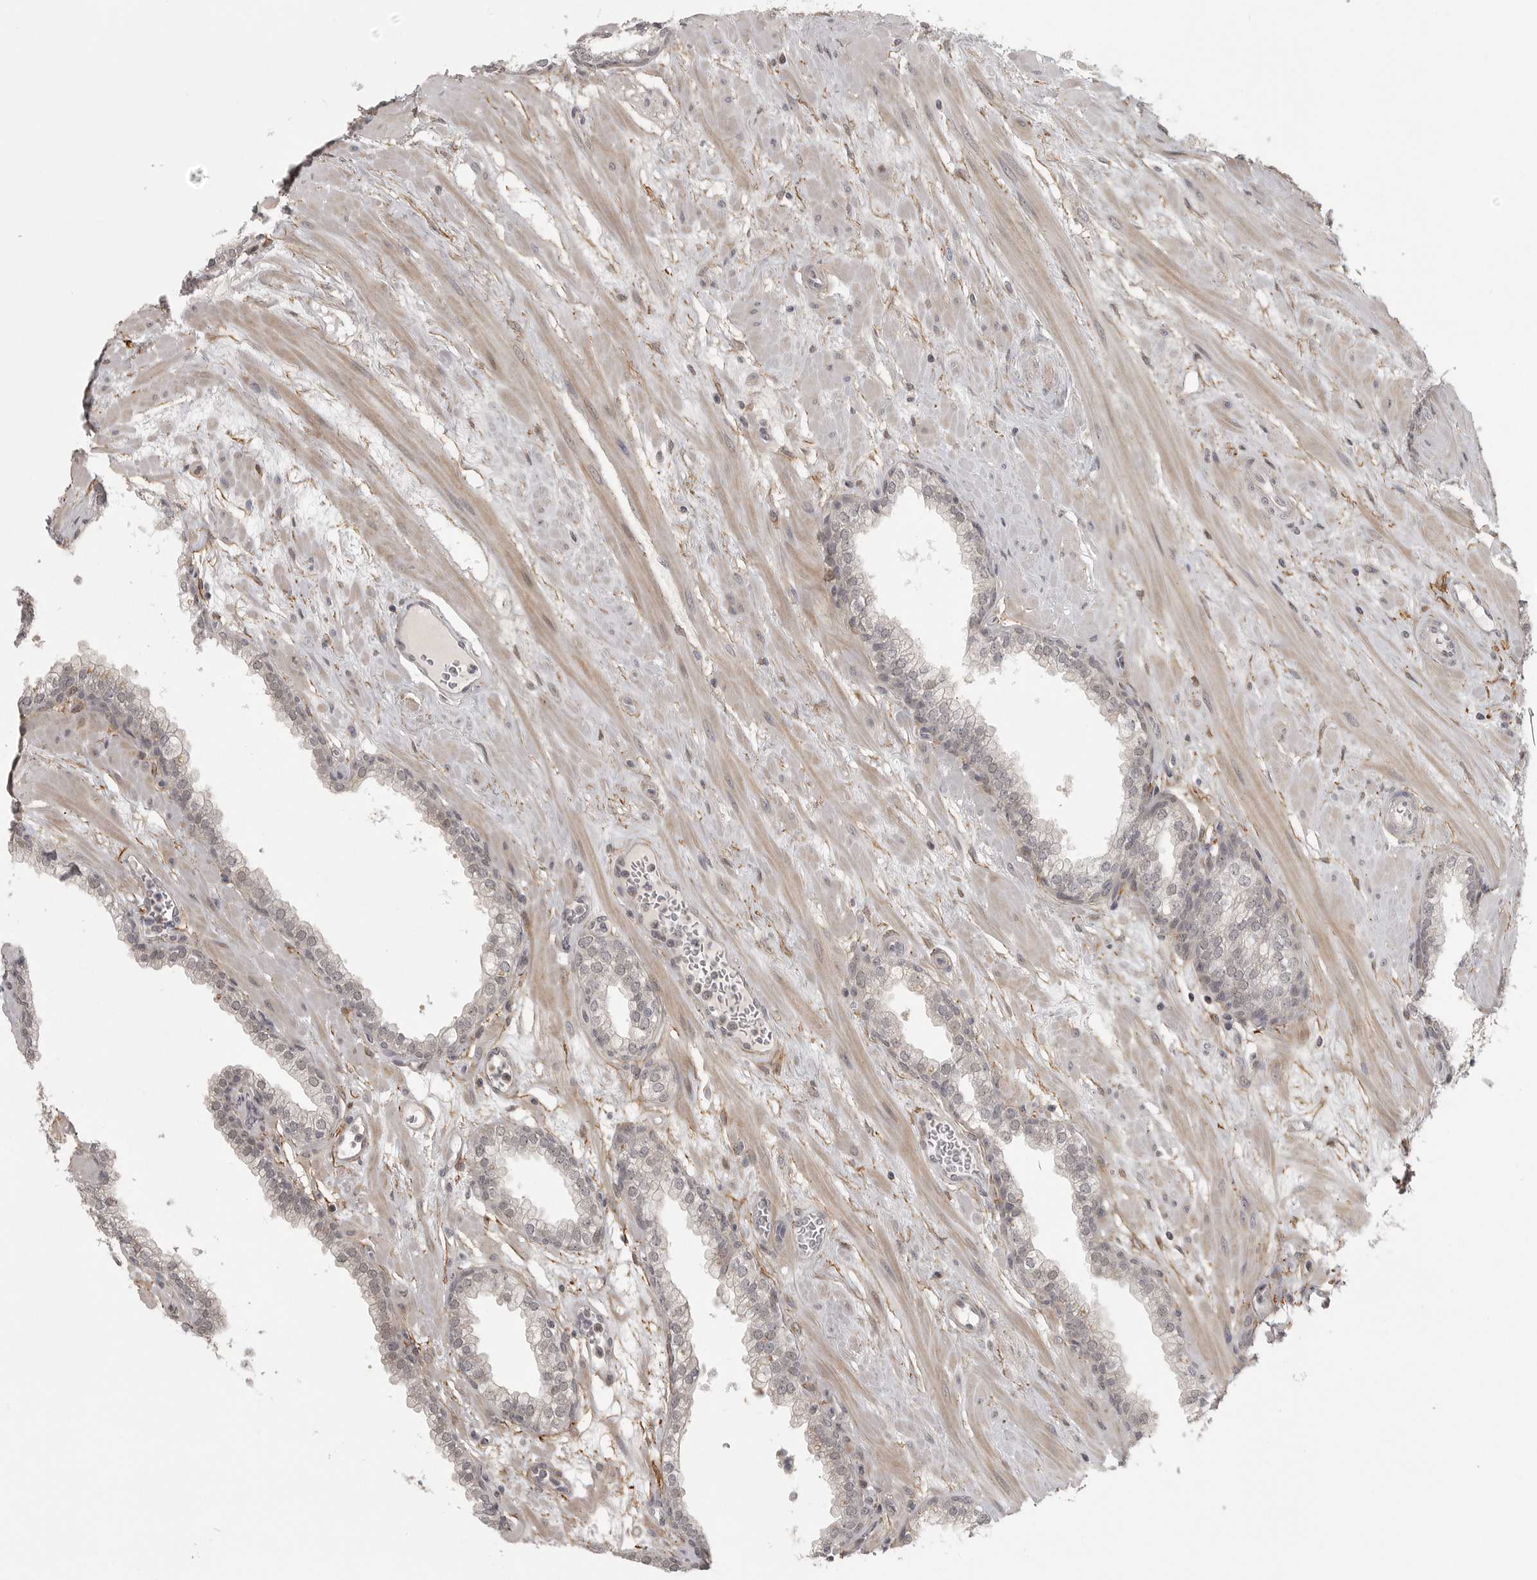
{"staining": {"intensity": "weak", "quantity": ">75%", "location": "nuclear"}, "tissue": "prostate", "cell_type": "Glandular cells", "image_type": "normal", "snomed": [{"axis": "morphology", "description": "Normal tissue, NOS"}, {"axis": "morphology", "description": "Urothelial carcinoma, Low grade"}, {"axis": "topography", "description": "Urinary bladder"}, {"axis": "topography", "description": "Prostate"}], "caption": "A micrograph of prostate stained for a protein shows weak nuclear brown staining in glandular cells.", "gene": "UROD", "patient": {"sex": "male", "age": 60}}